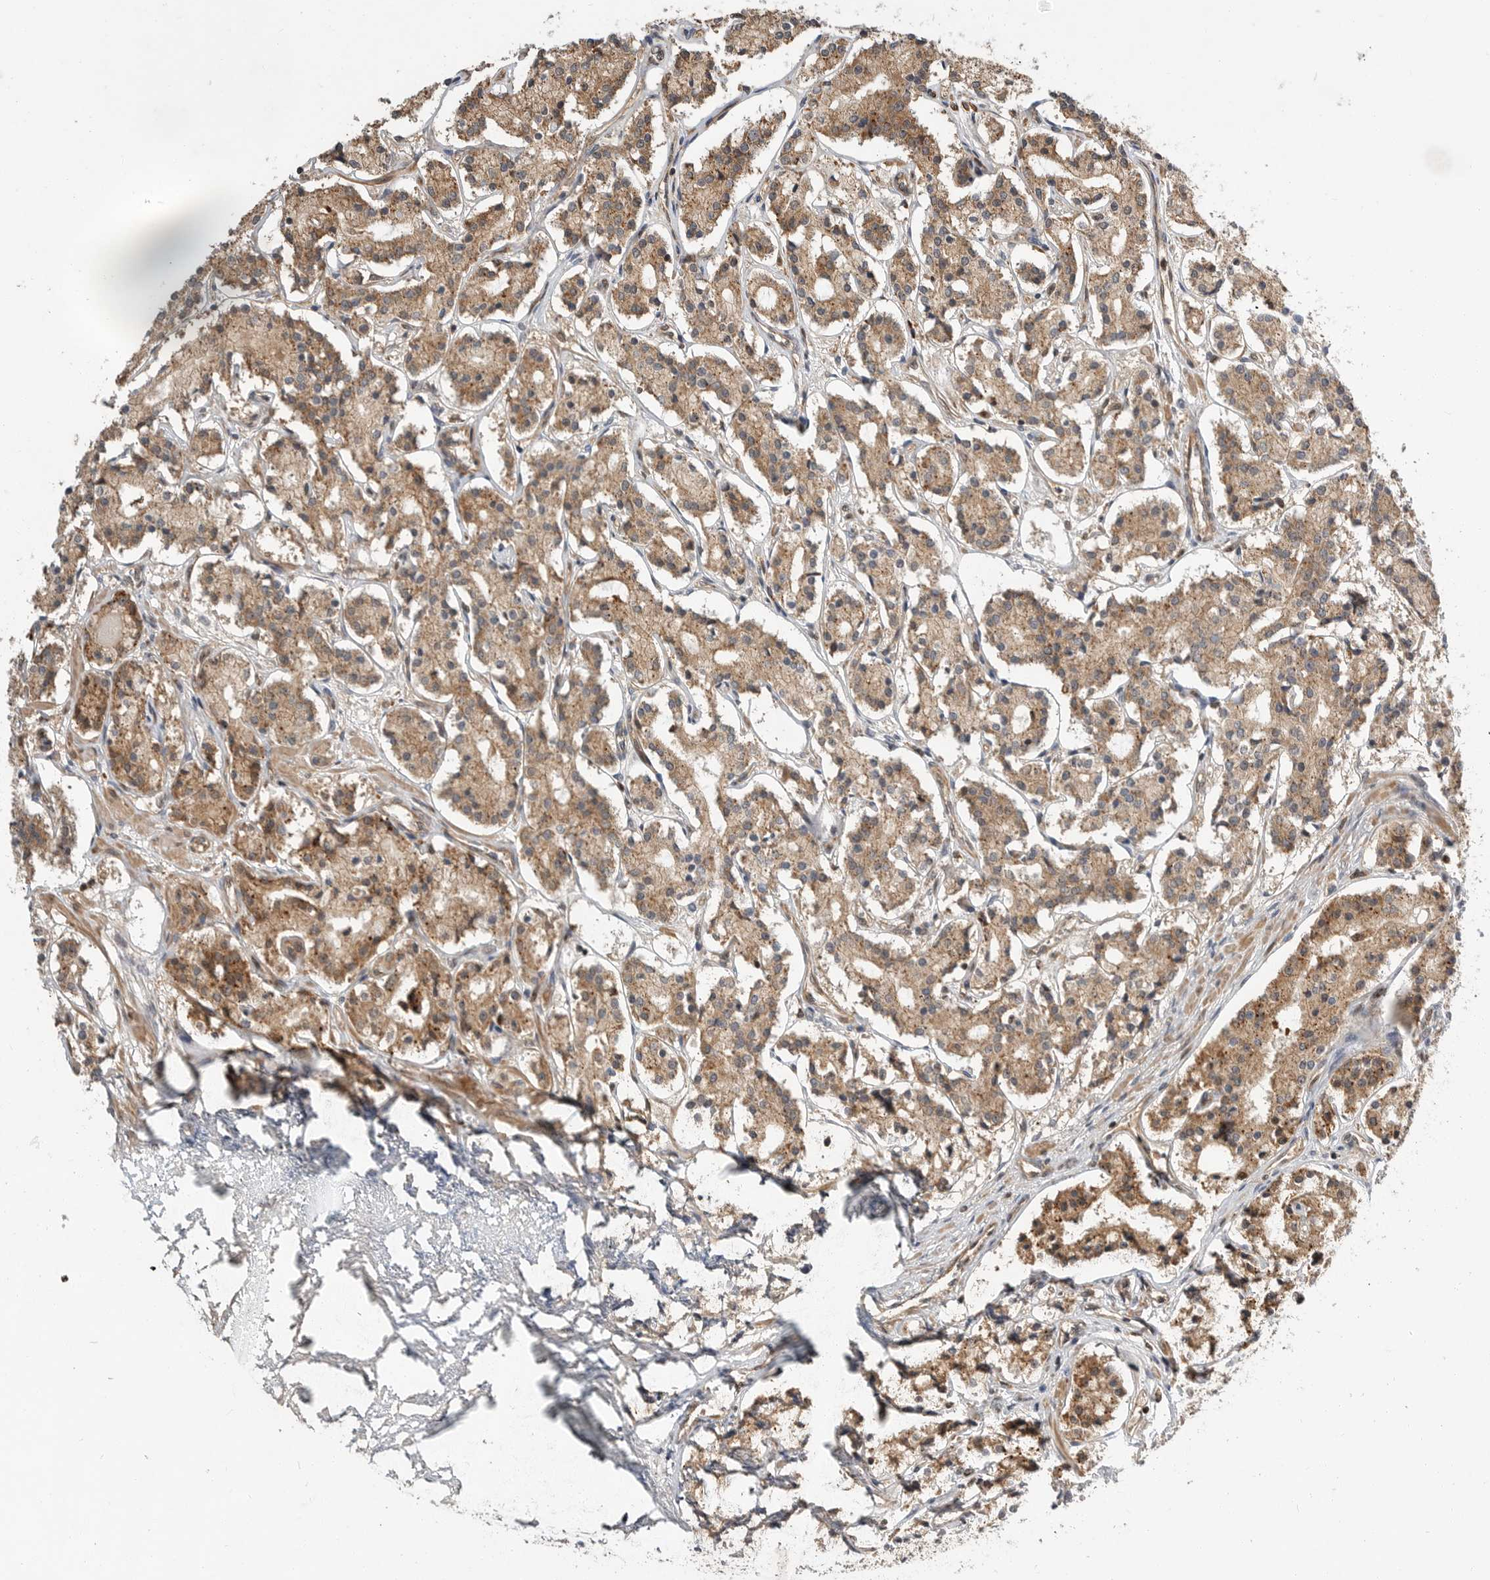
{"staining": {"intensity": "moderate", "quantity": ">75%", "location": "cytoplasmic/membranous"}, "tissue": "prostate cancer", "cell_type": "Tumor cells", "image_type": "cancer", "snomed": [{"axis": "morphology", "description": "Adenocarcinoma, High grade"}, {"axis": "topography", "description": "Prostate"}], "caption": "This is an image of immunohistochemistry (IHC) staining of prostate cancer, which shows moderate staining in the cytoplasmic/membranous of tumor cells.", "gene": "STRAP", "patient": {"sex": "male", "age": 60}}